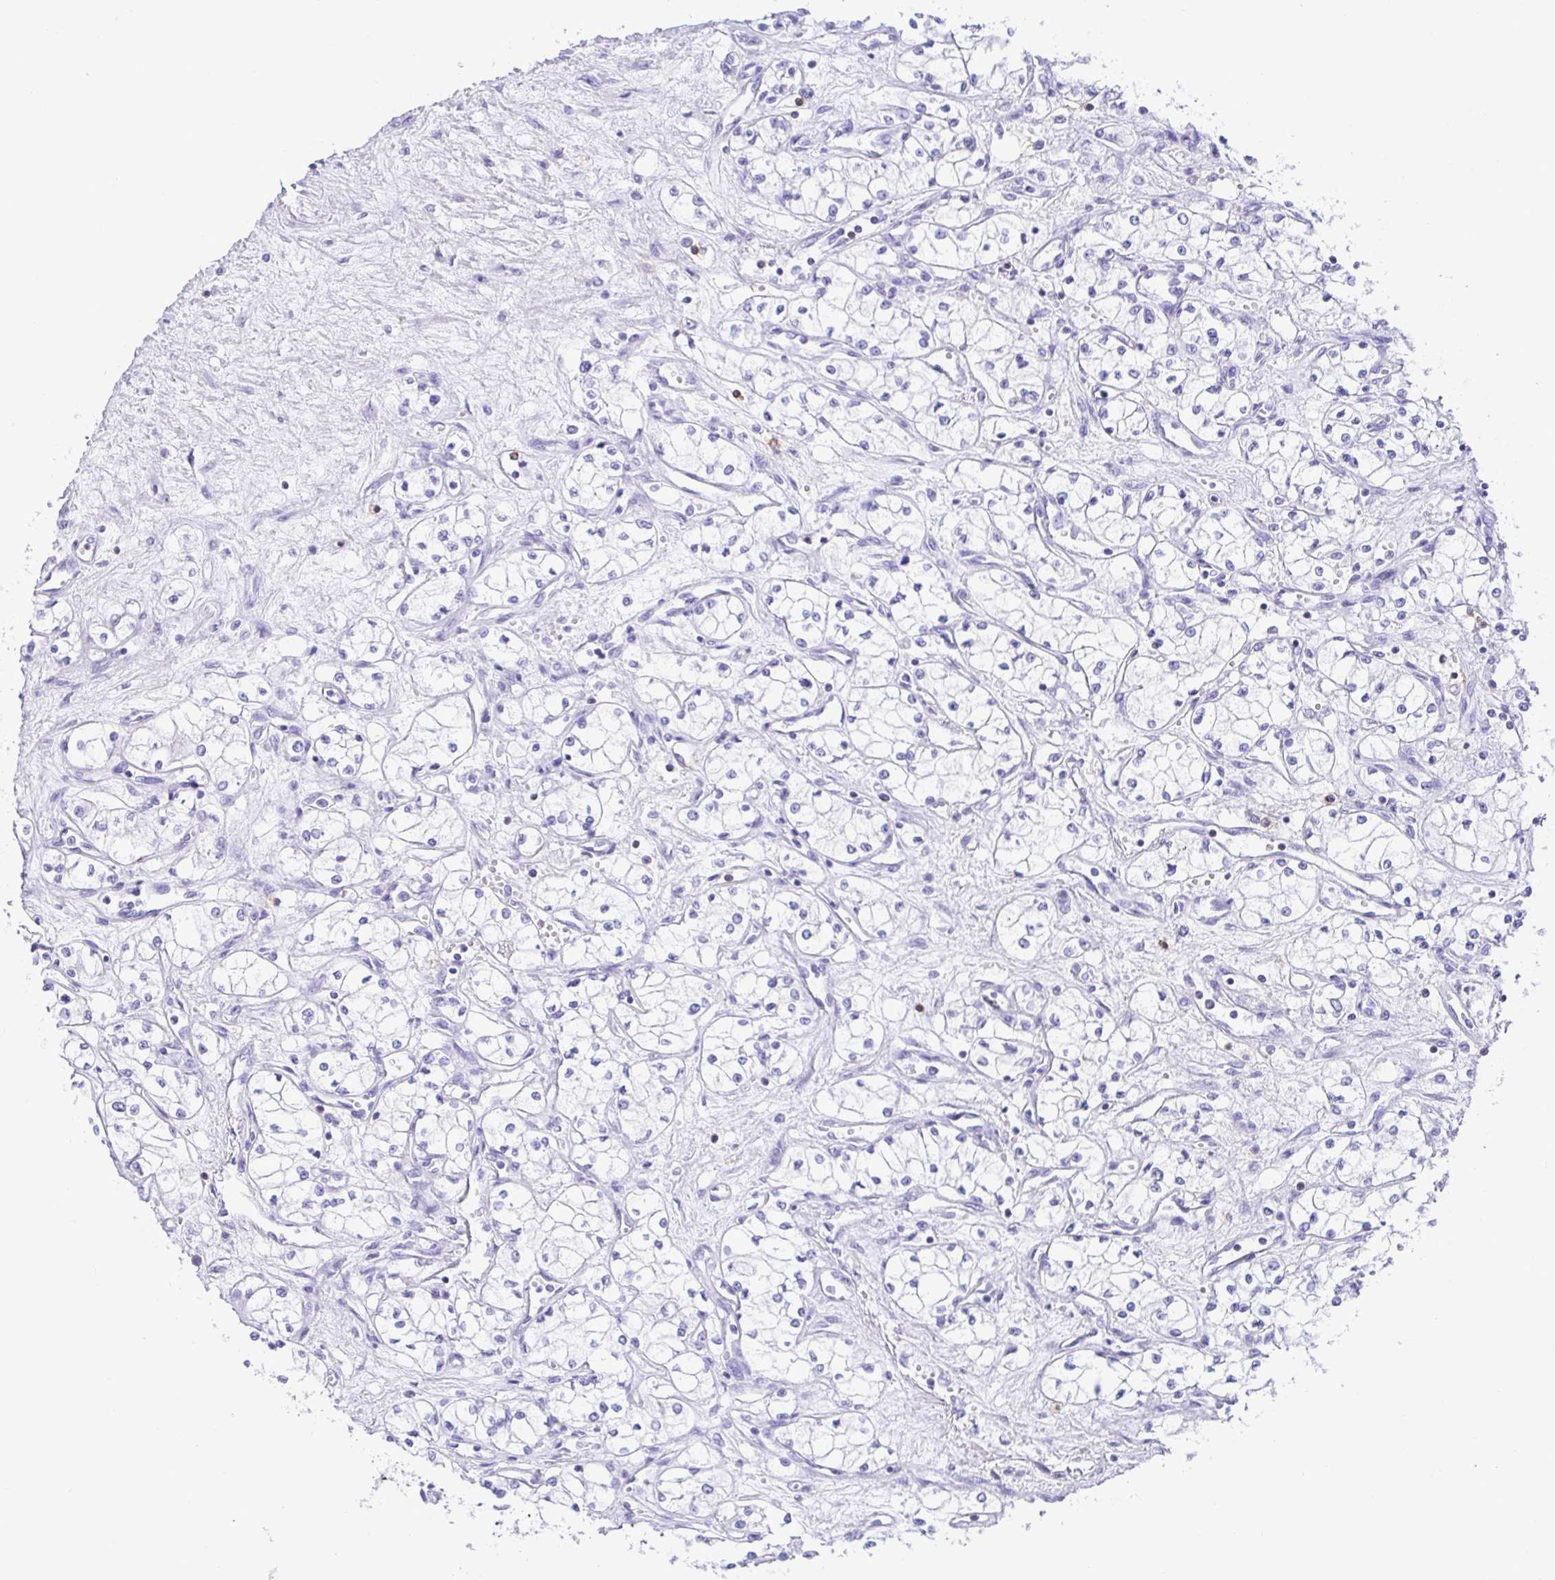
{"staining": {"intensity": "negative", "quantity": "none", "location": "none"}, "tissue": "renal cancer", "cell_type": "Tumor cells", "image_type": "cancer", "snomed": [{"axis": "morphology", "description": "Normal tissue, NOS"}, {"axis": "morphology", "description": "Adenocarcinoma, NOS"}, {"axis": "topography", "description": "Kidney"}], "caption": "DAB (3,3'-diaminobenzidine) immunohistochemical staining of renal cancer (adenocarcinoma) reveals no significant staining in tumor cells.", "gene": "CD5", "patient": {"sex": "male", "age": 59}}